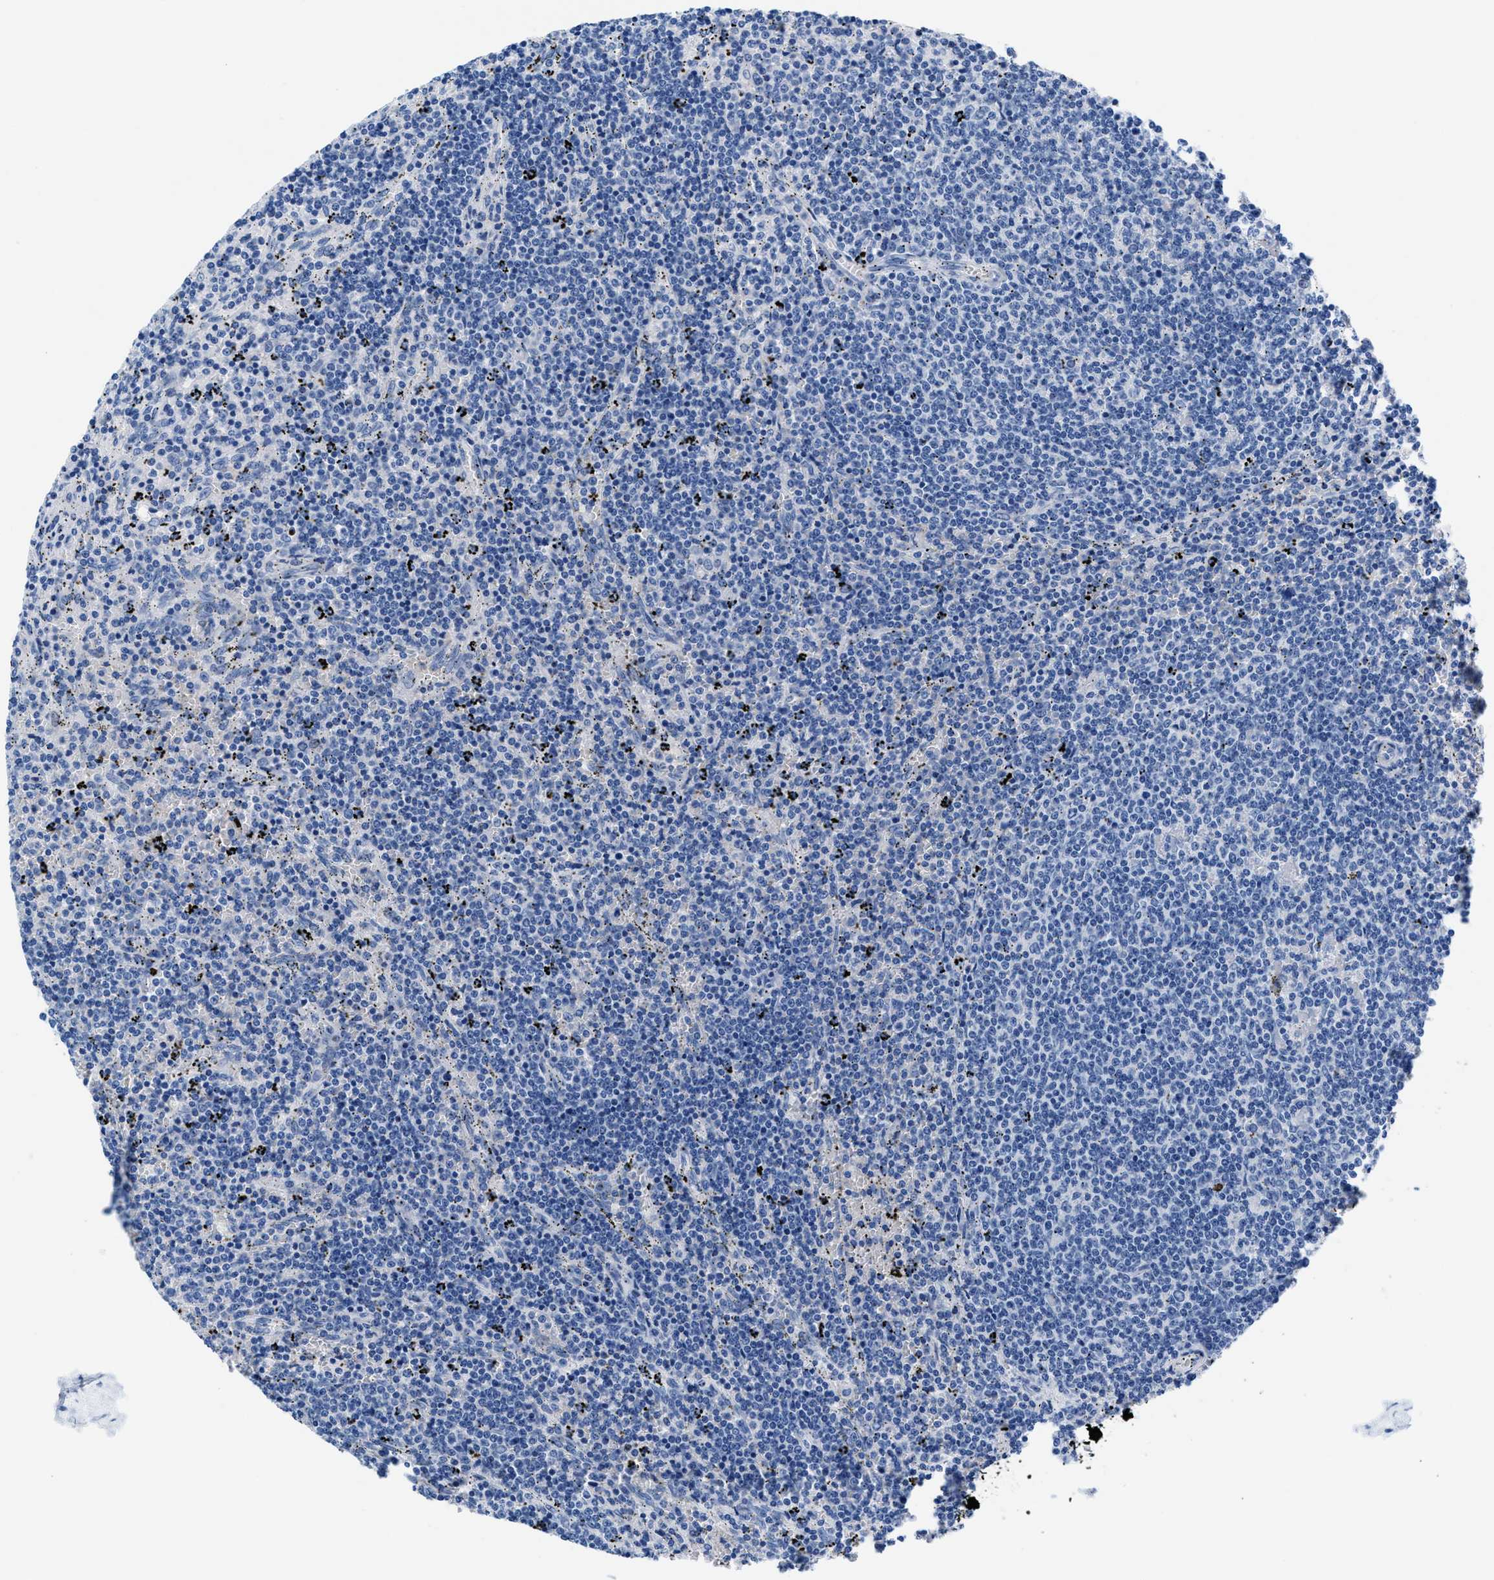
{"staining": {"intensity": "negative", "quantity": "none", "location": "none"}, "tissue": "lymphoma", "cell_type": "Tumor cells", "image_type": "cancer", "snomed": [{"axis": "morphology", "description": "Malignant lymphoma, non-Hodgkin's type, Low grade"}, {"axis": "topography", "description": "Spleen"}], "caption": "DAB (3,3'-diaminobenzidine) immunohistochemical staining of human low-grade malignant lymphoma, non-Hodgkin's type reveals no significant staining in tumor cells.", "gene": "SLFN13", "patient": {"sex": "female", "age": 50}}